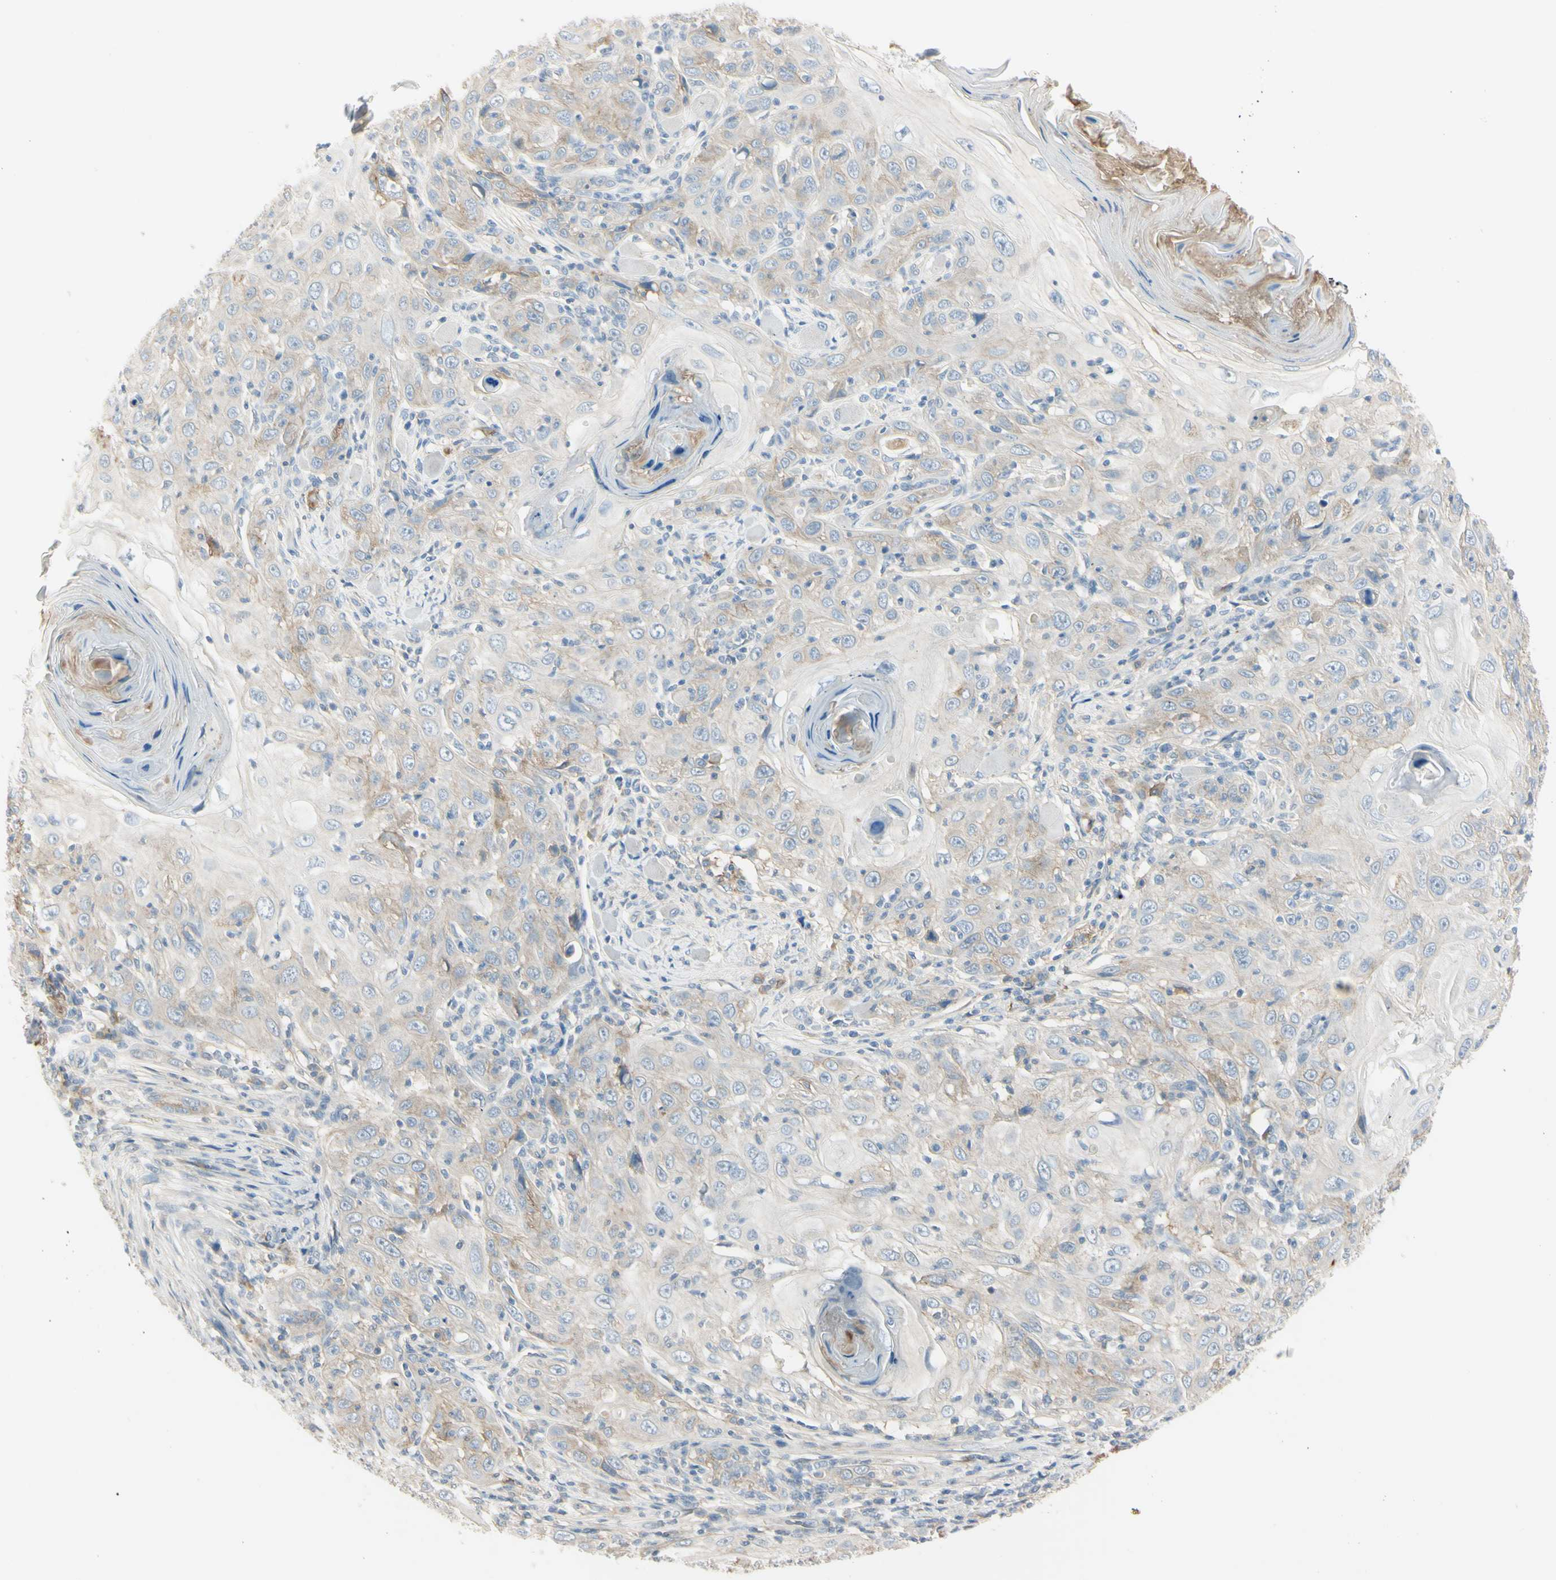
{"staining": {"intensity": "weak", "quantity": ">75%", "location": "cytoplasmic/membranous"}, "tissue": "skin cancer", "cell_type": "Tumor cells", "image_type": "cancer", "snomed": [{"axis": "morphology", "description": "Squamous cell carcinoma, NOS"}, {"axis": "topography", "description": "Skin"}], "caption": "Immunohistochemistry (DAB) staining of squamous cell carcinoma (skin) reveals weak cytoplasmic/membranous protein expression in about >75% of tumor cells. (DAB IHC, brown staining for protein, blue staining for nuclei).", "gene": "ASB9", "patient": {"sex": "female", "age": 88}}